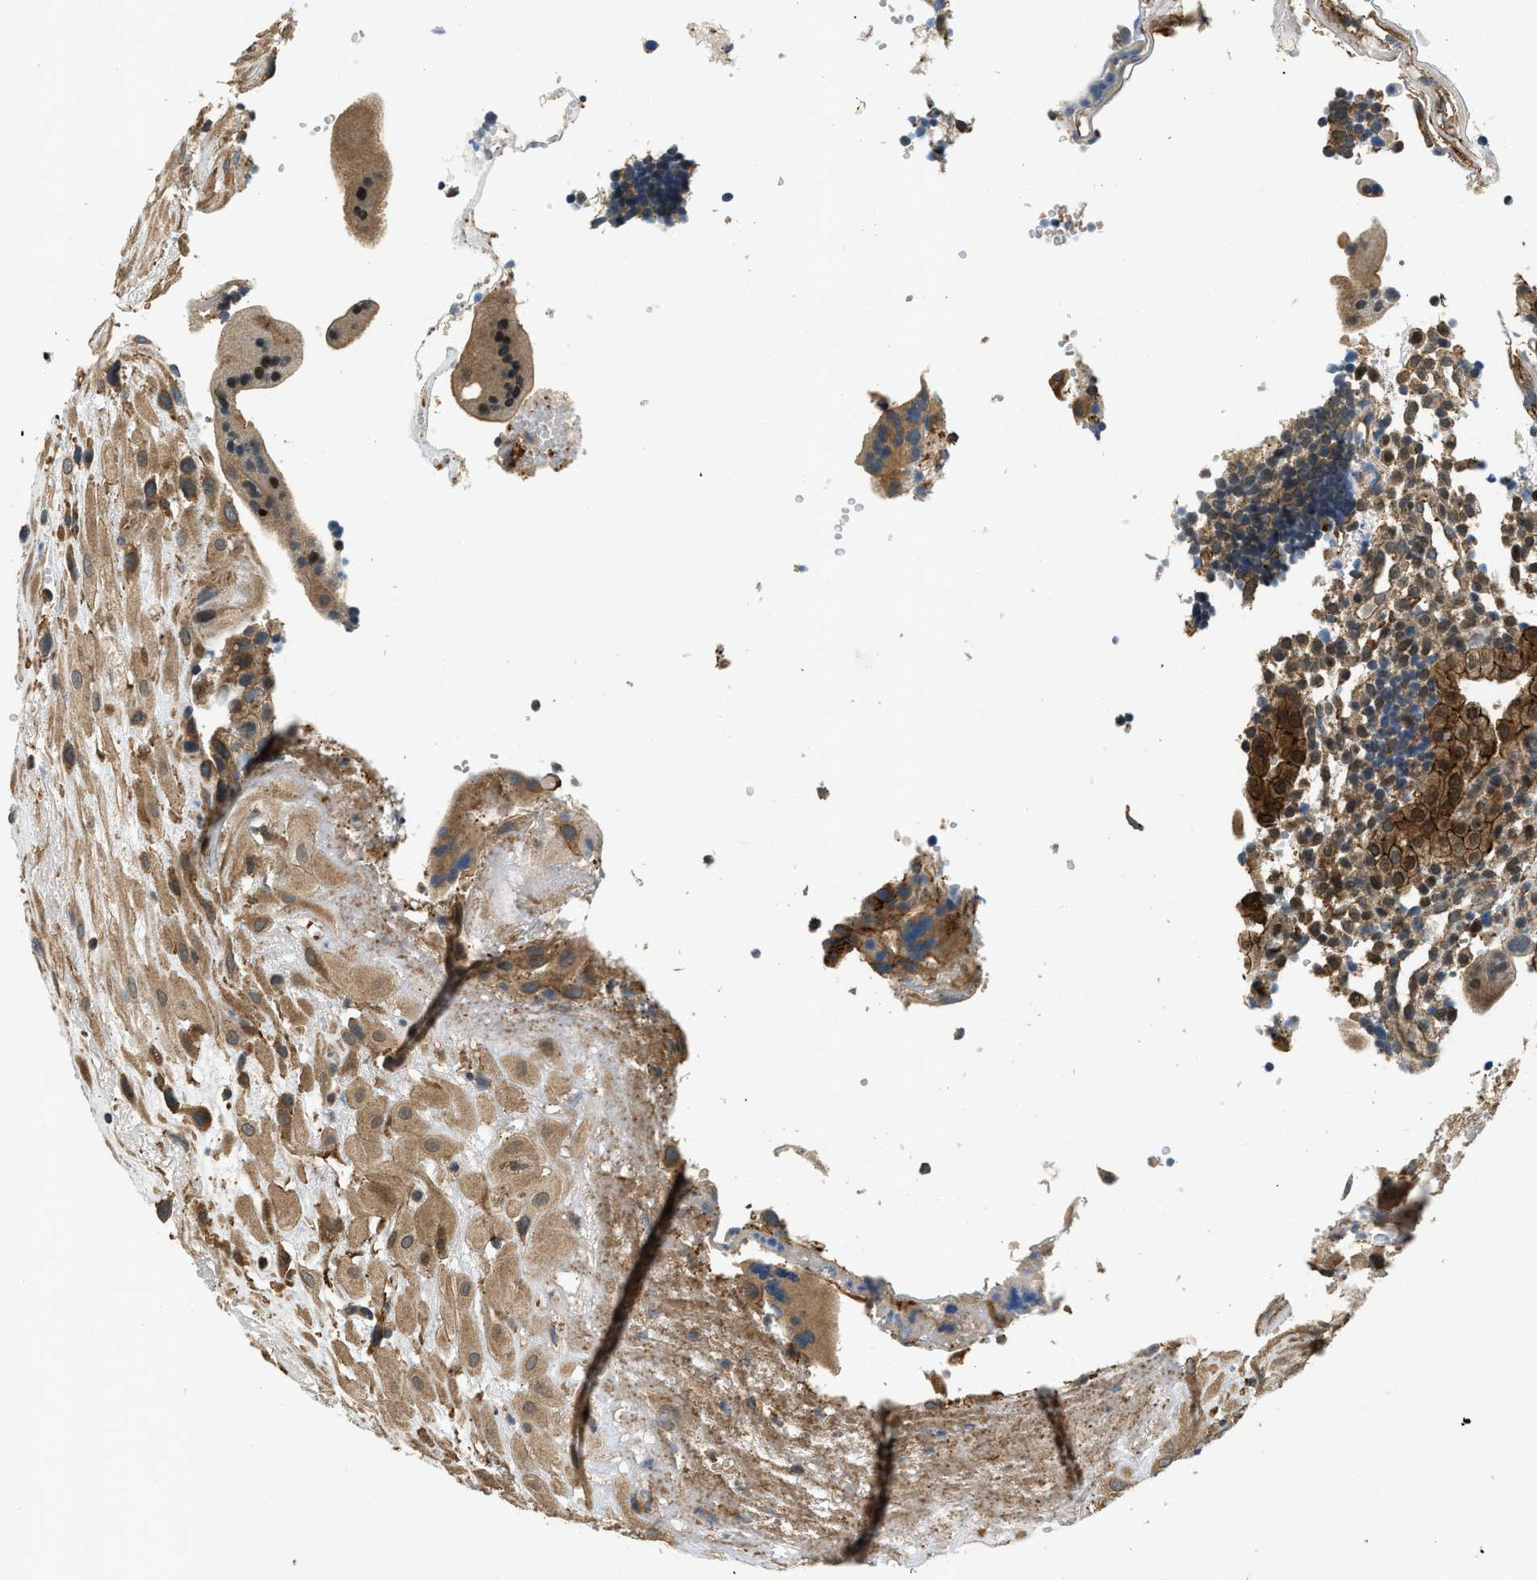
{"staining": {"intensity": "moderate", "quantity": ">75%", "location": "cytoplasmic/membranous"}, "tissue": "placenta", "cell_type": "Decidual cells", "image_type": "normal", "snomed": [{"axis": "morphology", "description": "Normal tissue, NOS"}, {"axis": "topography", "description": "Placenta"}], "caption": "Normal placenta demonstrates moderate cytoplasmic/membranous positivity in about >75% of decidual cells (DAB = brown stain, brightfield microscopy at high magnification)..", "gene": "CGN", "patient": {"sex": "female", "age": 18}}